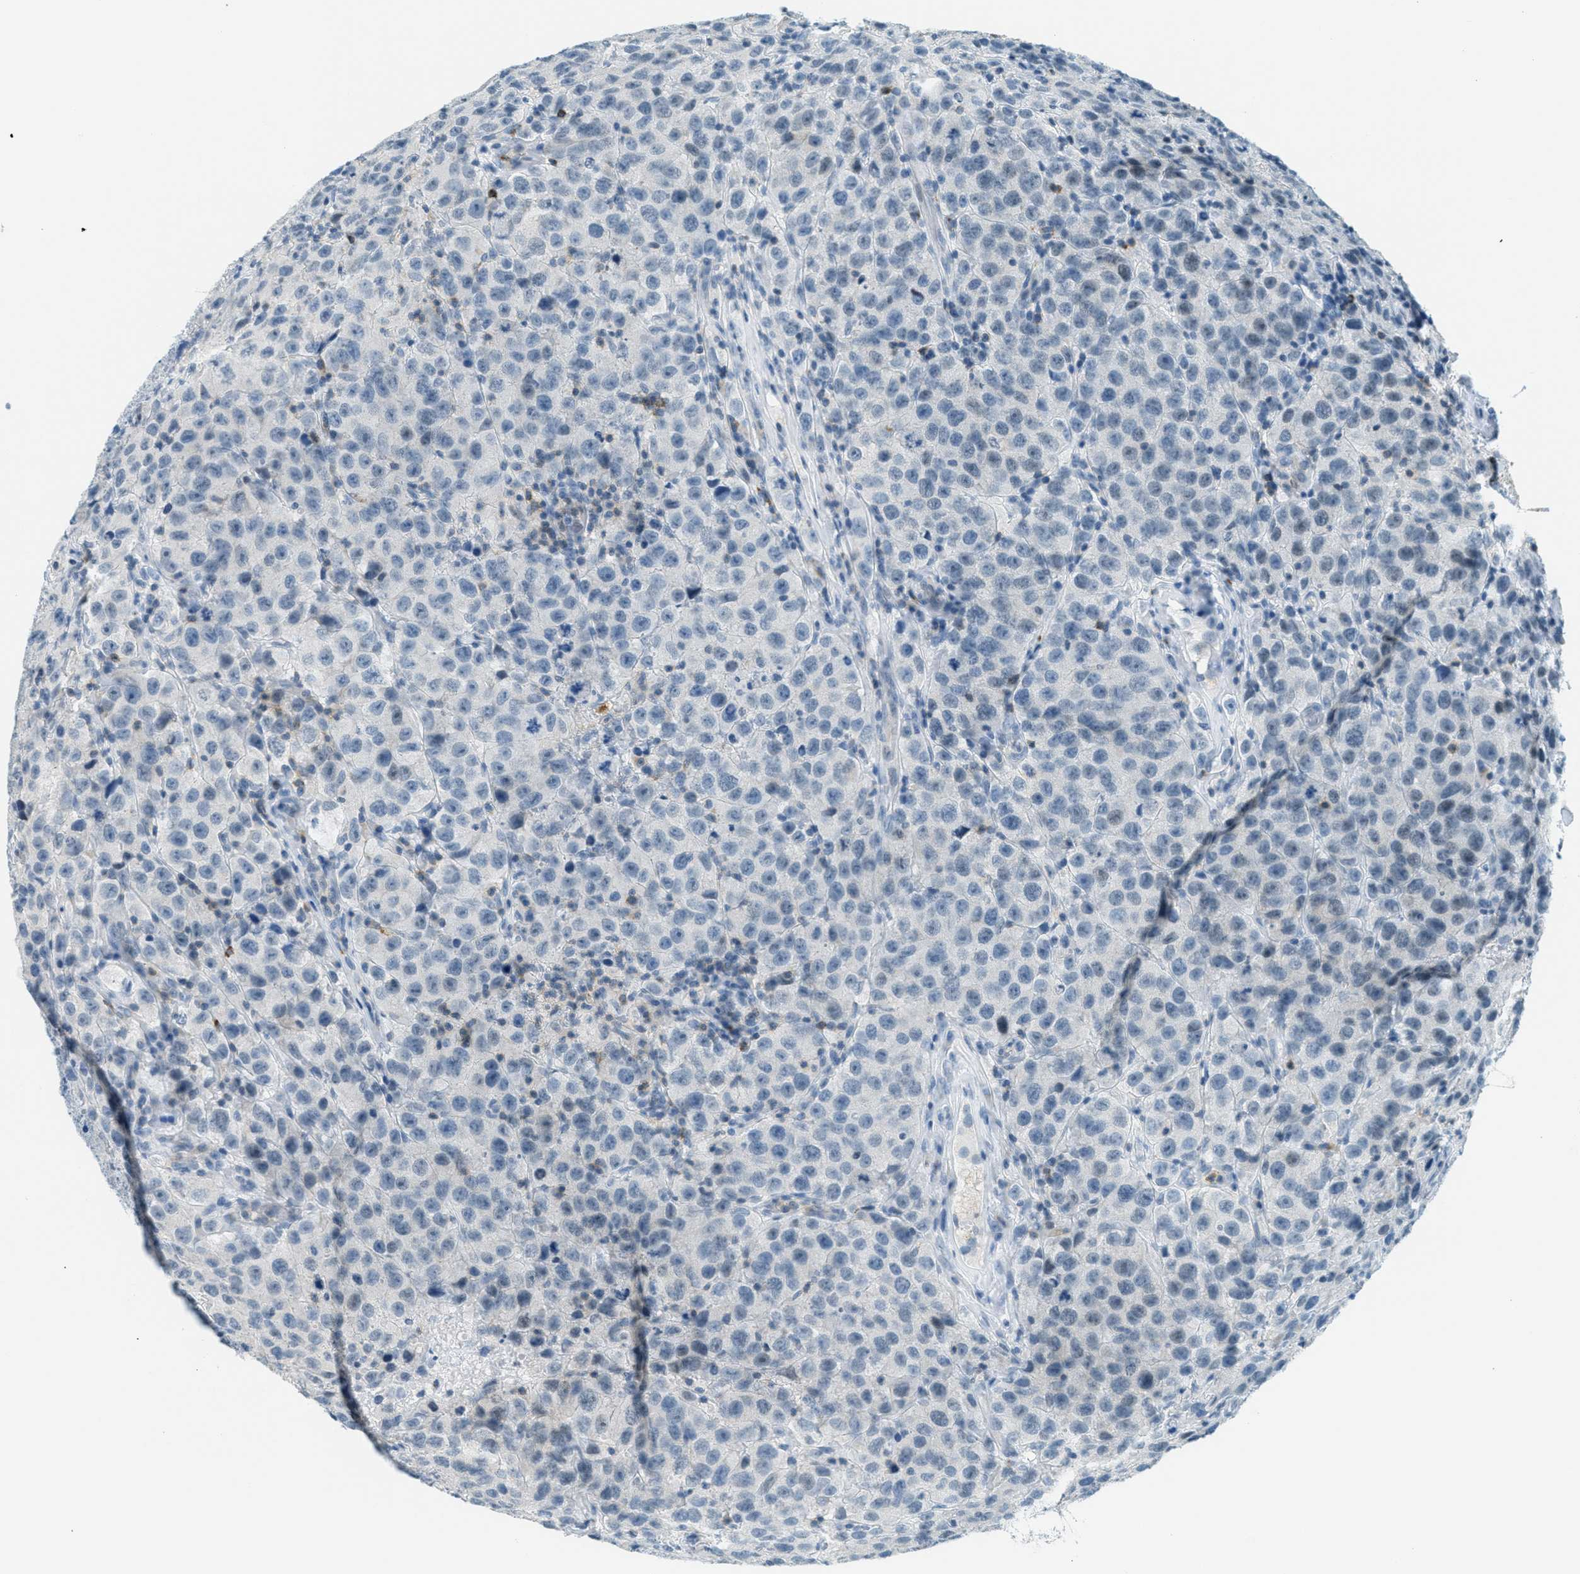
{"staining": {"intensity": "negative", "quantity": "none", "location": "none"}, "tissue": "testis cancer", "cell_type": "Tumor cells", "image_type": "cancer", "snomed": [{"axis": "morphology", "description": "Seminoma, NOS"}, {"axis": "topography", "description": "Testis"}], "caption": "Human testis cancer (seminoma) stained for a protein using IHC demonstrates no positivity in tumor cells.", "gene": "FYN", "patient": {"sex": "male", "age": 52}}